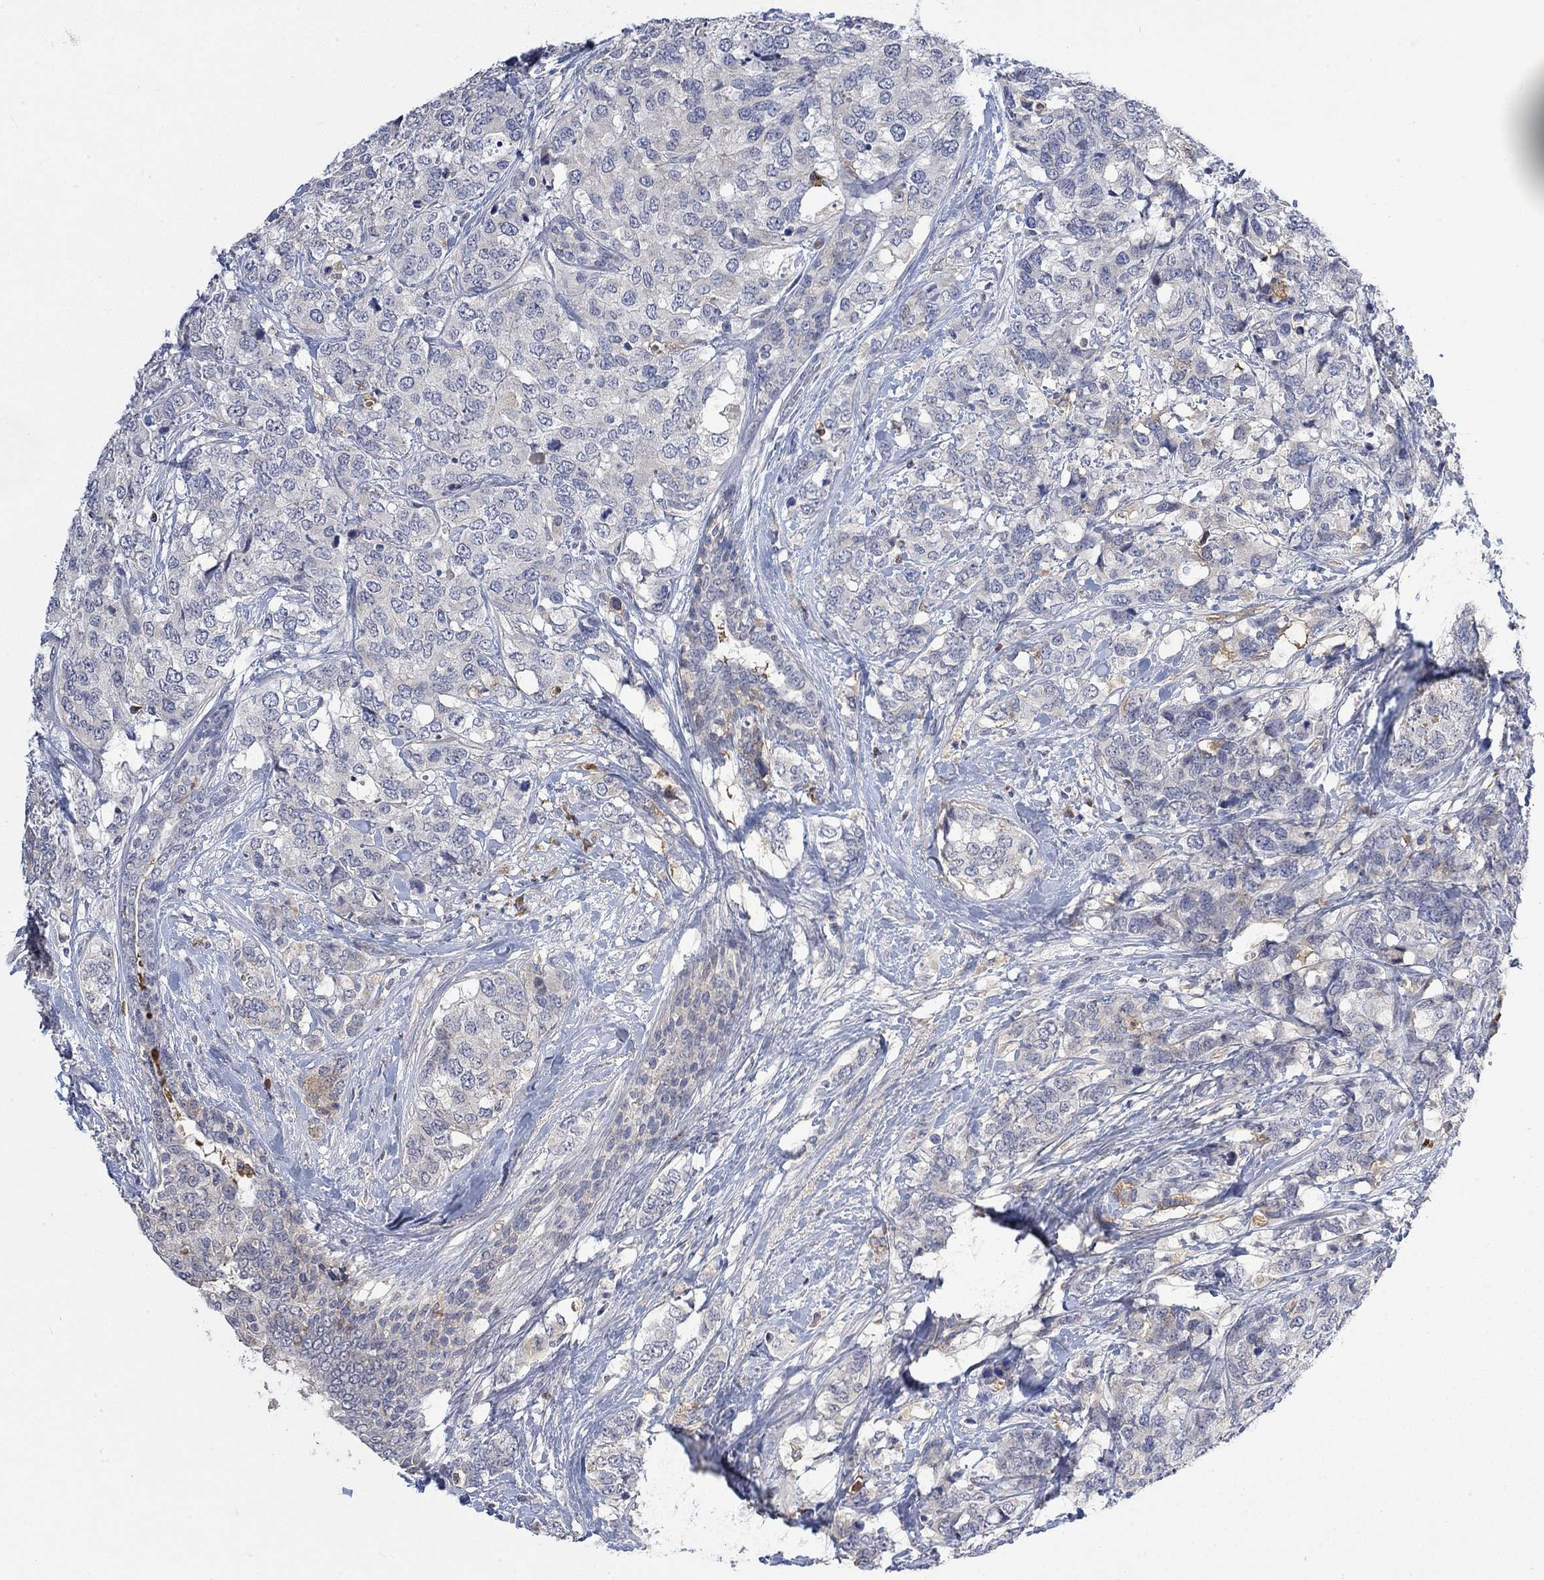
{"staining": {"intensity": "negative", "quantity": "none", "location": "none"}, "tissue": "breast cancer", "cell_type": "Tumor cells", "image_type": "cancer", "snomed": [{"axis": "morphology", "description": "Lobular carcinoma"}, {"axis": "topography", "description": "Breast"}], "caption": "An IHC photomicrograph of breast cancer (lobular carcinoma) is shown. There is no staining in tumor cells of breast cancer (lobular carcinoma).", "gene": "MSTN", "patient": {"sex": "female", "age": 59}}